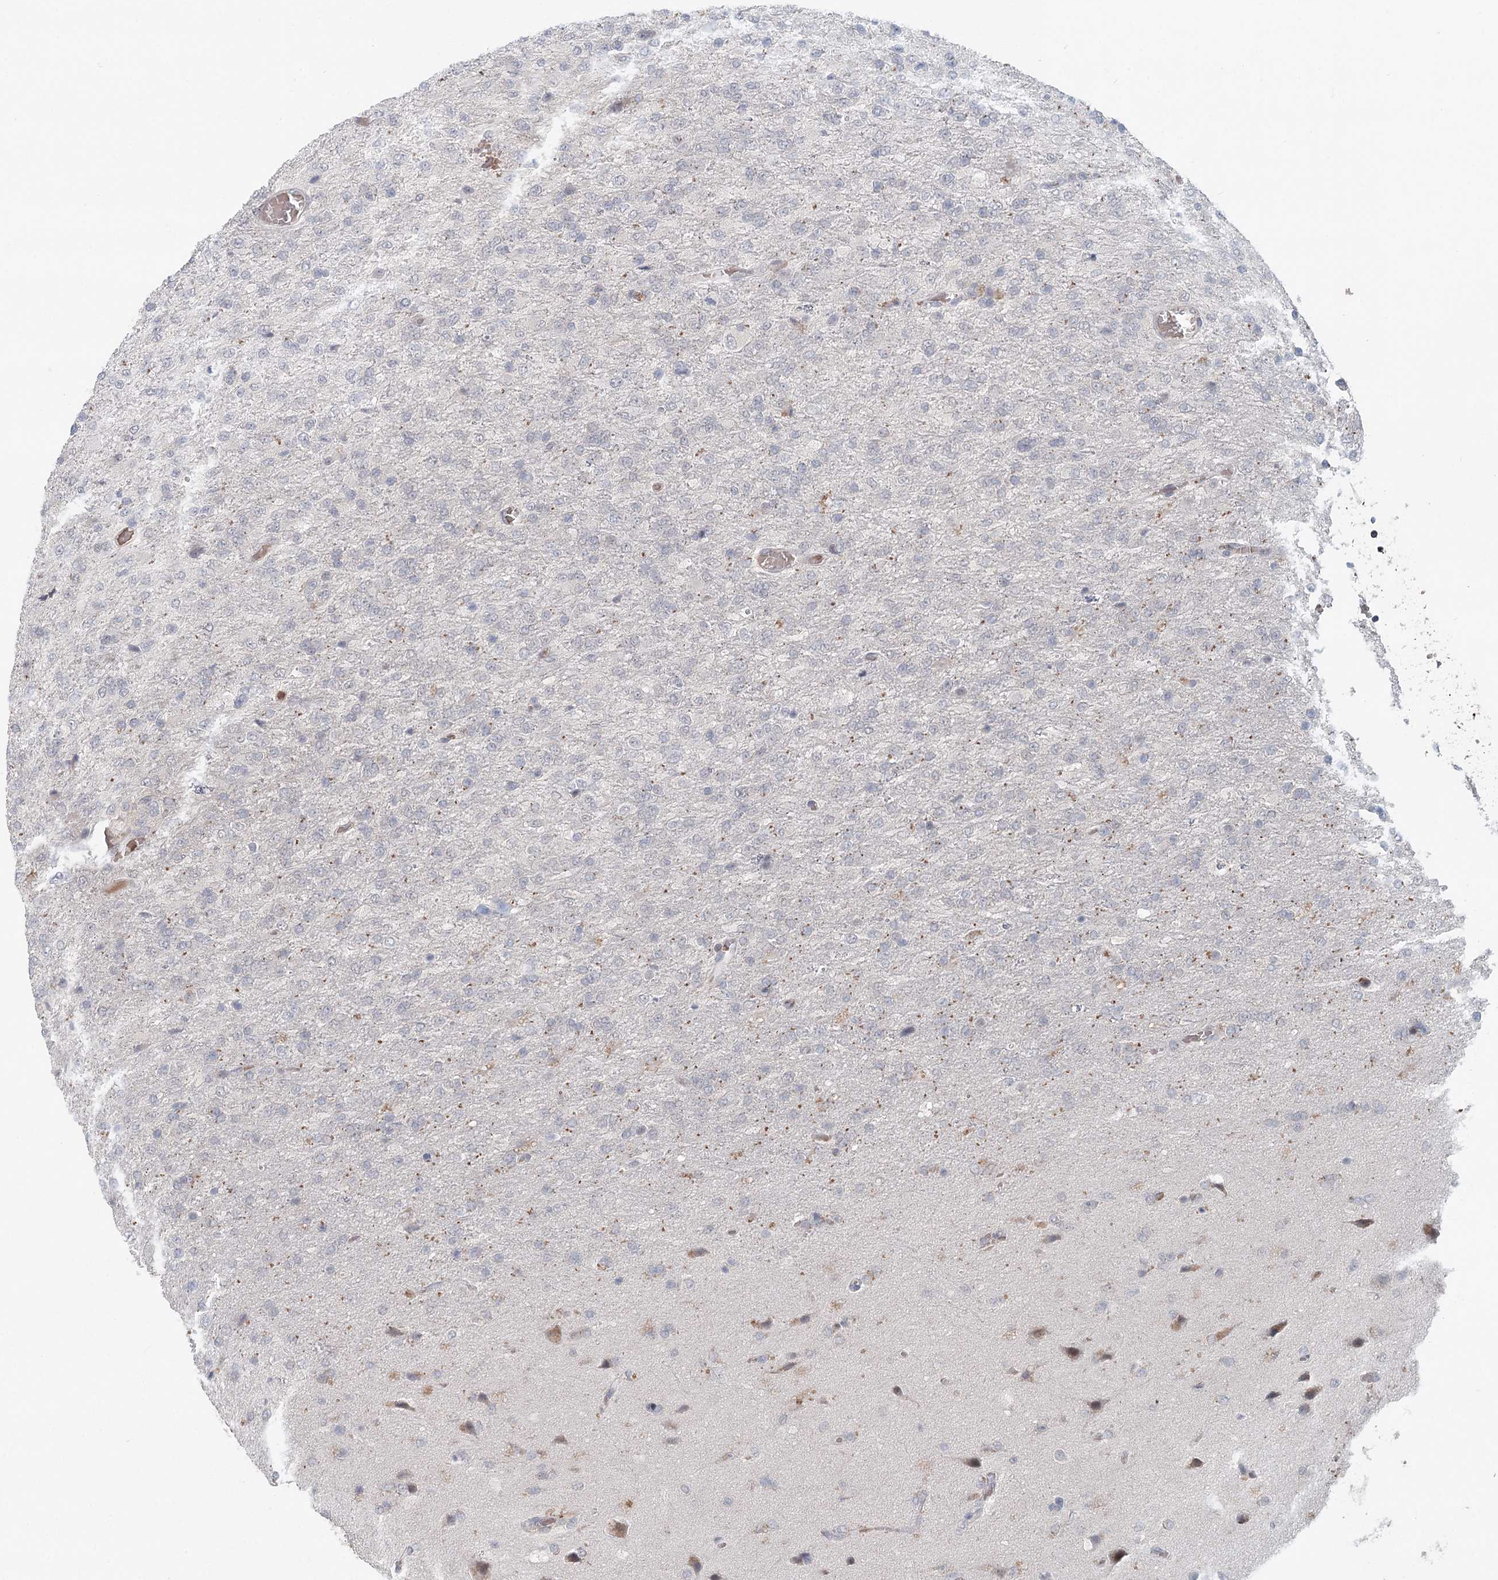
{"staining": {"intensity": "negative", "quantity": "none", "location": "none"}, "tissue": "glioma", "cell_type": "Tumor cells", "image_type": "cancer", "snomed": [{"axis": "morphology", "description": "Glioma, malignant, High grade"}, {"axis": "topography", "description": "Brain"}], "caption": "Tumor cells show no significant expression in glioma.", "gene": "FBXO7", "patient": {"sex": "female", "age": 74}}